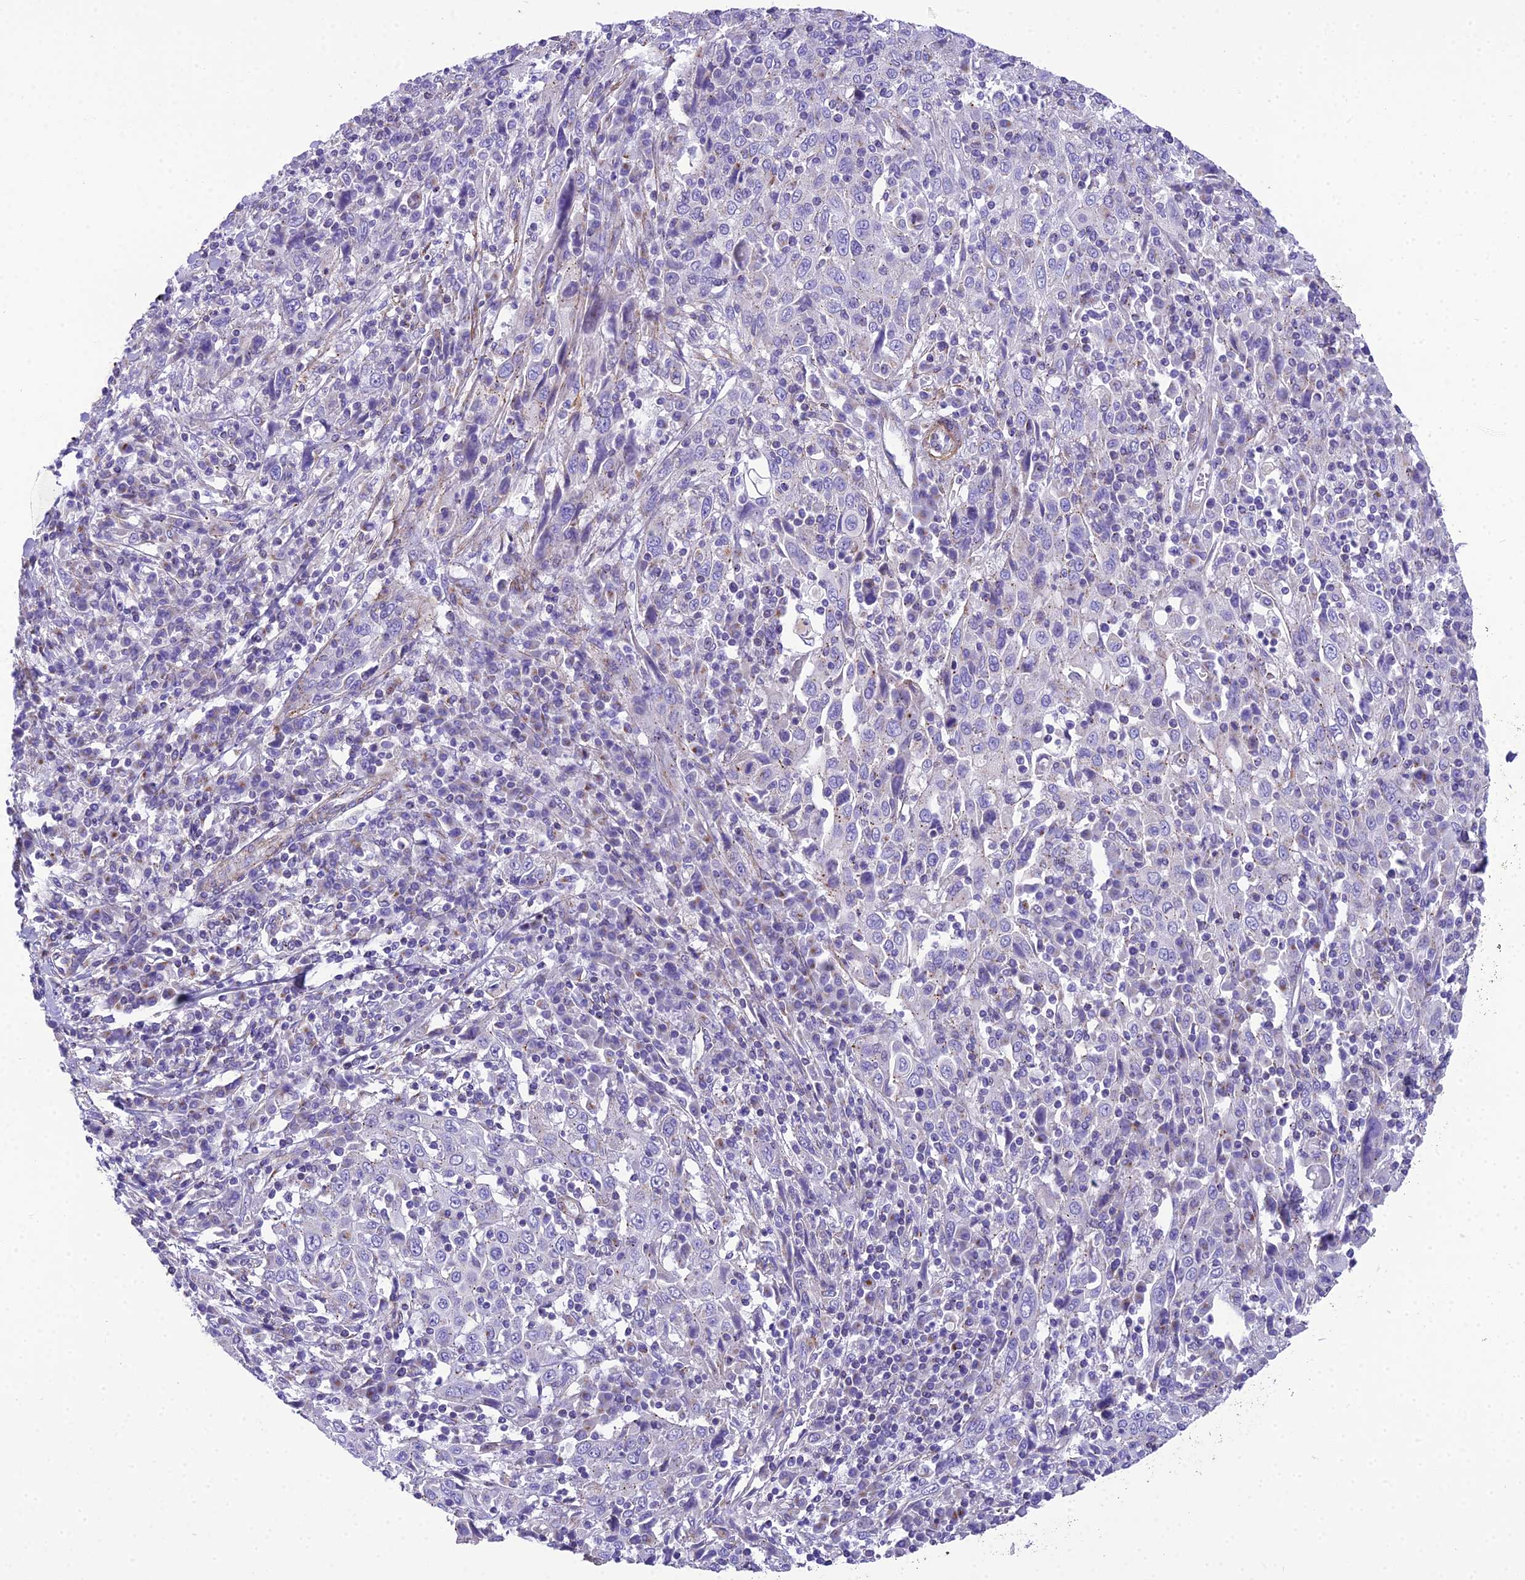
{"staining": {"intensity": "negative", "quantity": "none", "location": "none"}, "tissue": "cervical cancer", "cell_type": "Tumor cells", "image_type": "cancer", "snomed": [{"axis": "morphology", "description": "Squamous cell carcinoma, NOS"}, {"axis": "topography", "description": "Cervix"}], "caption": "The image demonstrates no significant positivity in tumor cells of squamous cell carcinoma (cervical). The staining was performed using DAB (3,3'-diaminobenzidine) to visualize the protein expression in brown, while the nuclei were stained in blue with hematoxylin (Magnification: 20x).", "gene": "GFRA1", "patient": {"sex": "female", "age": 46}}